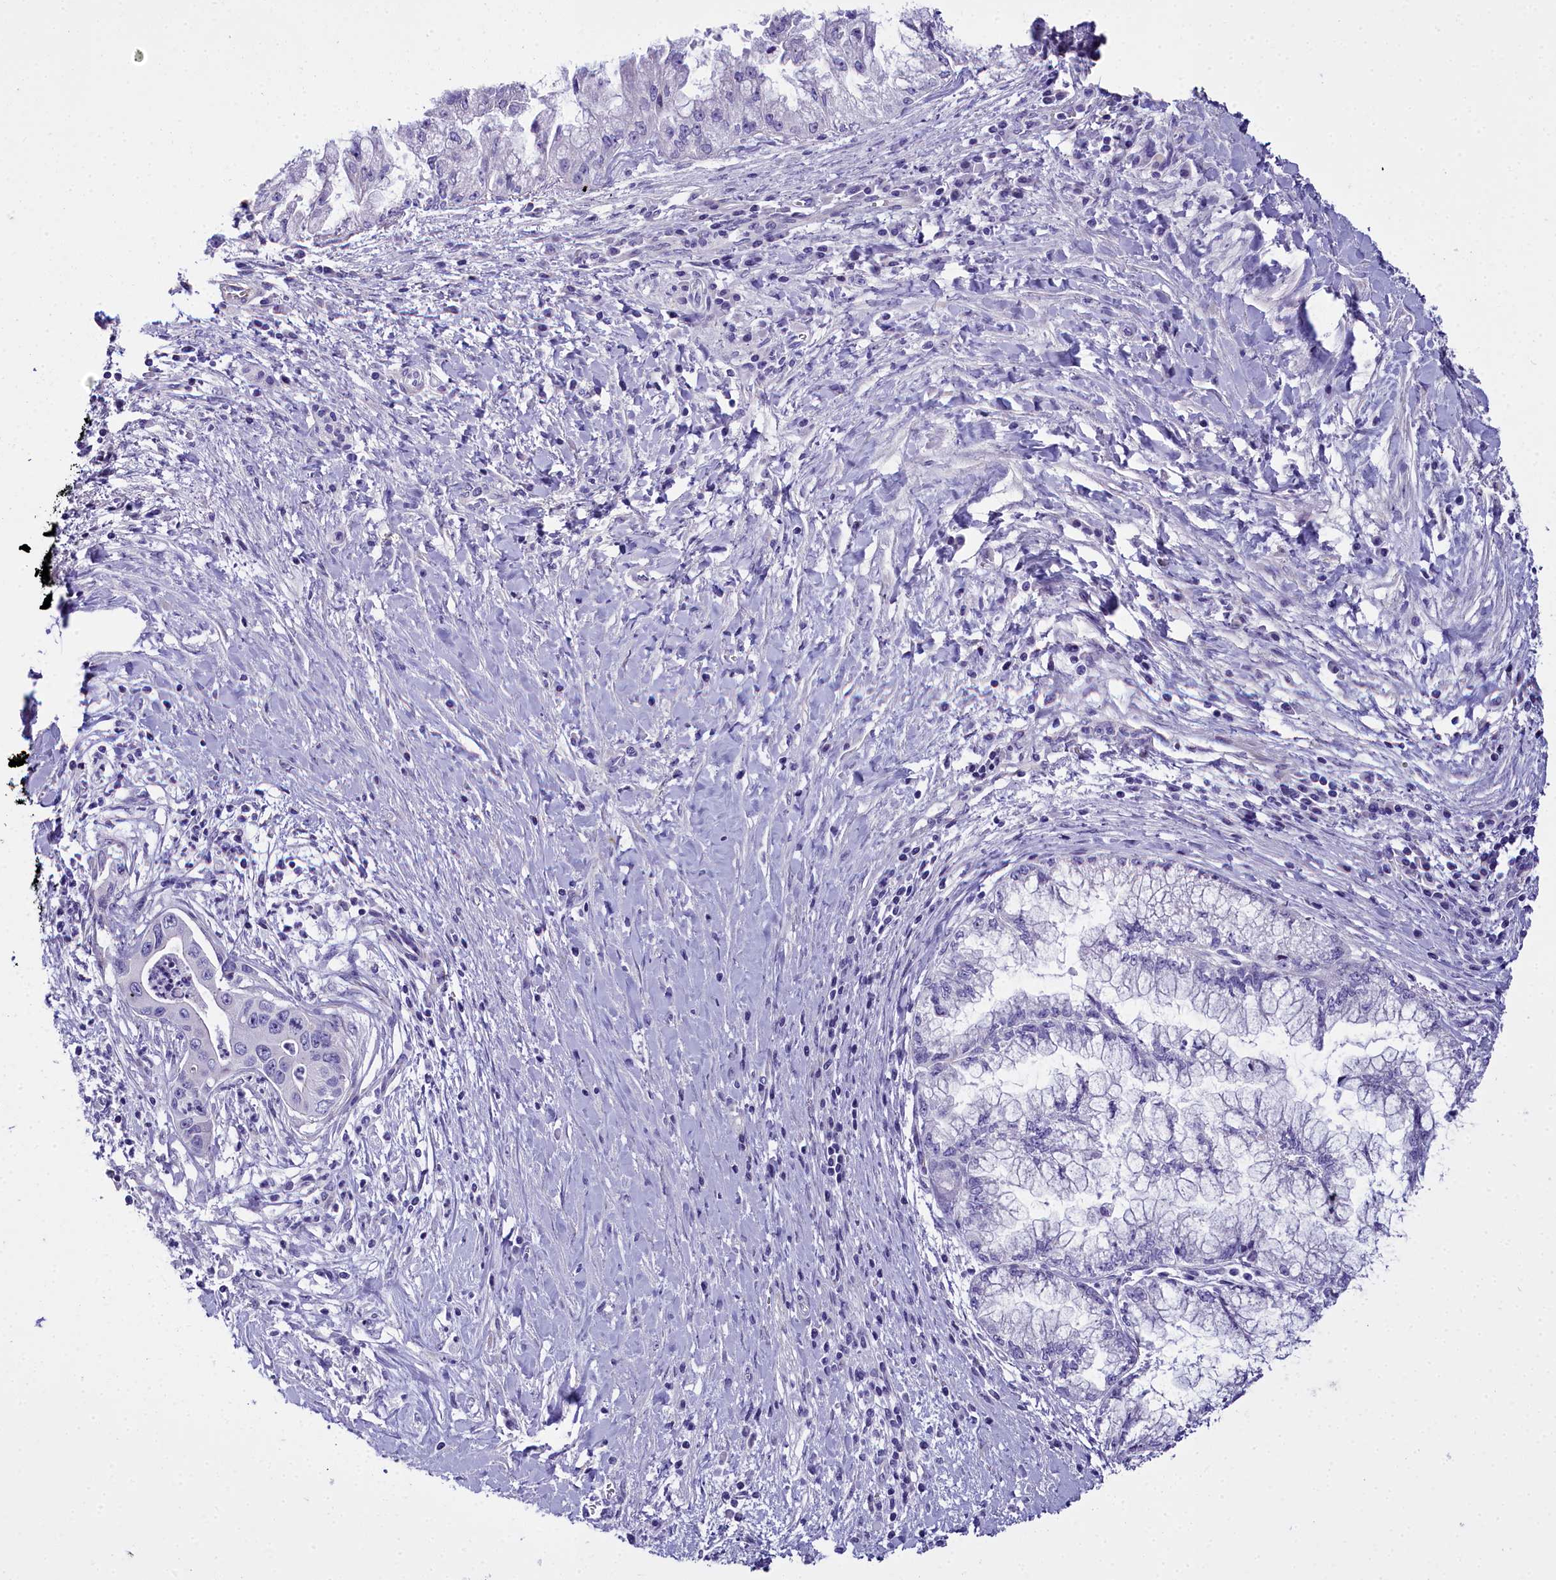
{"staining": {"intensity": "negative", "quantity": "none", "location": "none"}, "tissue": "pancreatic cancer", "cell_type": "Tumor cells", "image_type": "cancer", "snomed": [{"axis": "morphology", "description": "Adenocarcinoma, NOS"}, {"axis": "topography", "description": "Pancreas"}], "caption": "Tumor cells show no significant expression in adenocarcinoma (pancreatic). (DAB IHC visualized using brightfield microscopy, high magnification).", "gene": "TIMM22", "patient": {"sex": "male", "age": 73}}